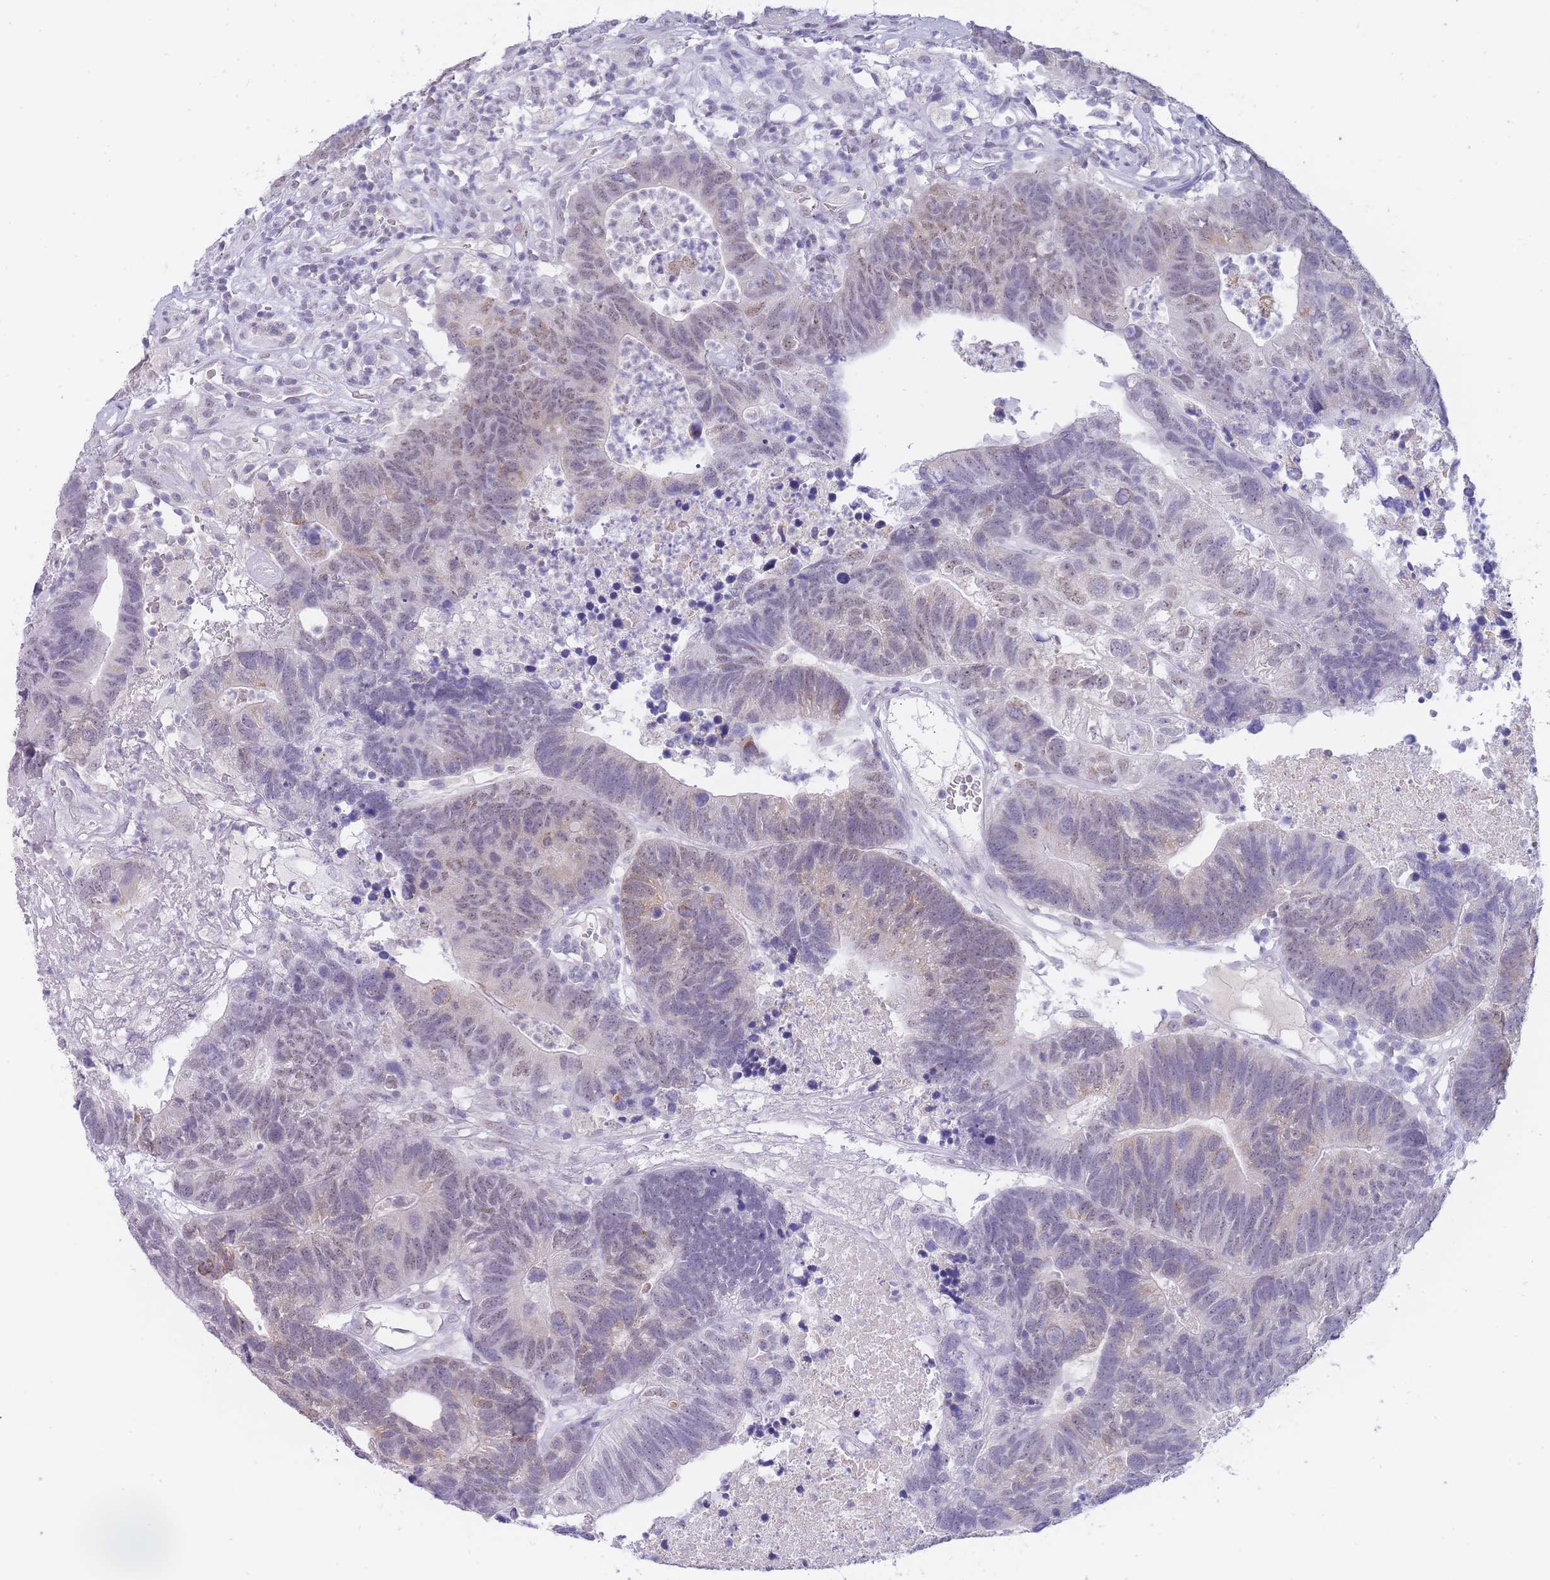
{"staining": {"intensity": "weak", "quantity": "<25%", "location": "cytoplasmic/membranous,nuclear"}, "tissue": "colorectal cancer", "cell_type": "Tumor cells", "image_type": "cancer", "snomed": [{"axis": "morphology", "description": "Adenocarcinoma, NOS"}, {"axis": "topography", "description": "Colon"}], "caption": "Colorectal adenocarcinoma was stained to show a protein in brown. There is no significant staining in tumor cells.", "gene": "FRAT2", "patient": {"sex": "female", "age": 48}}